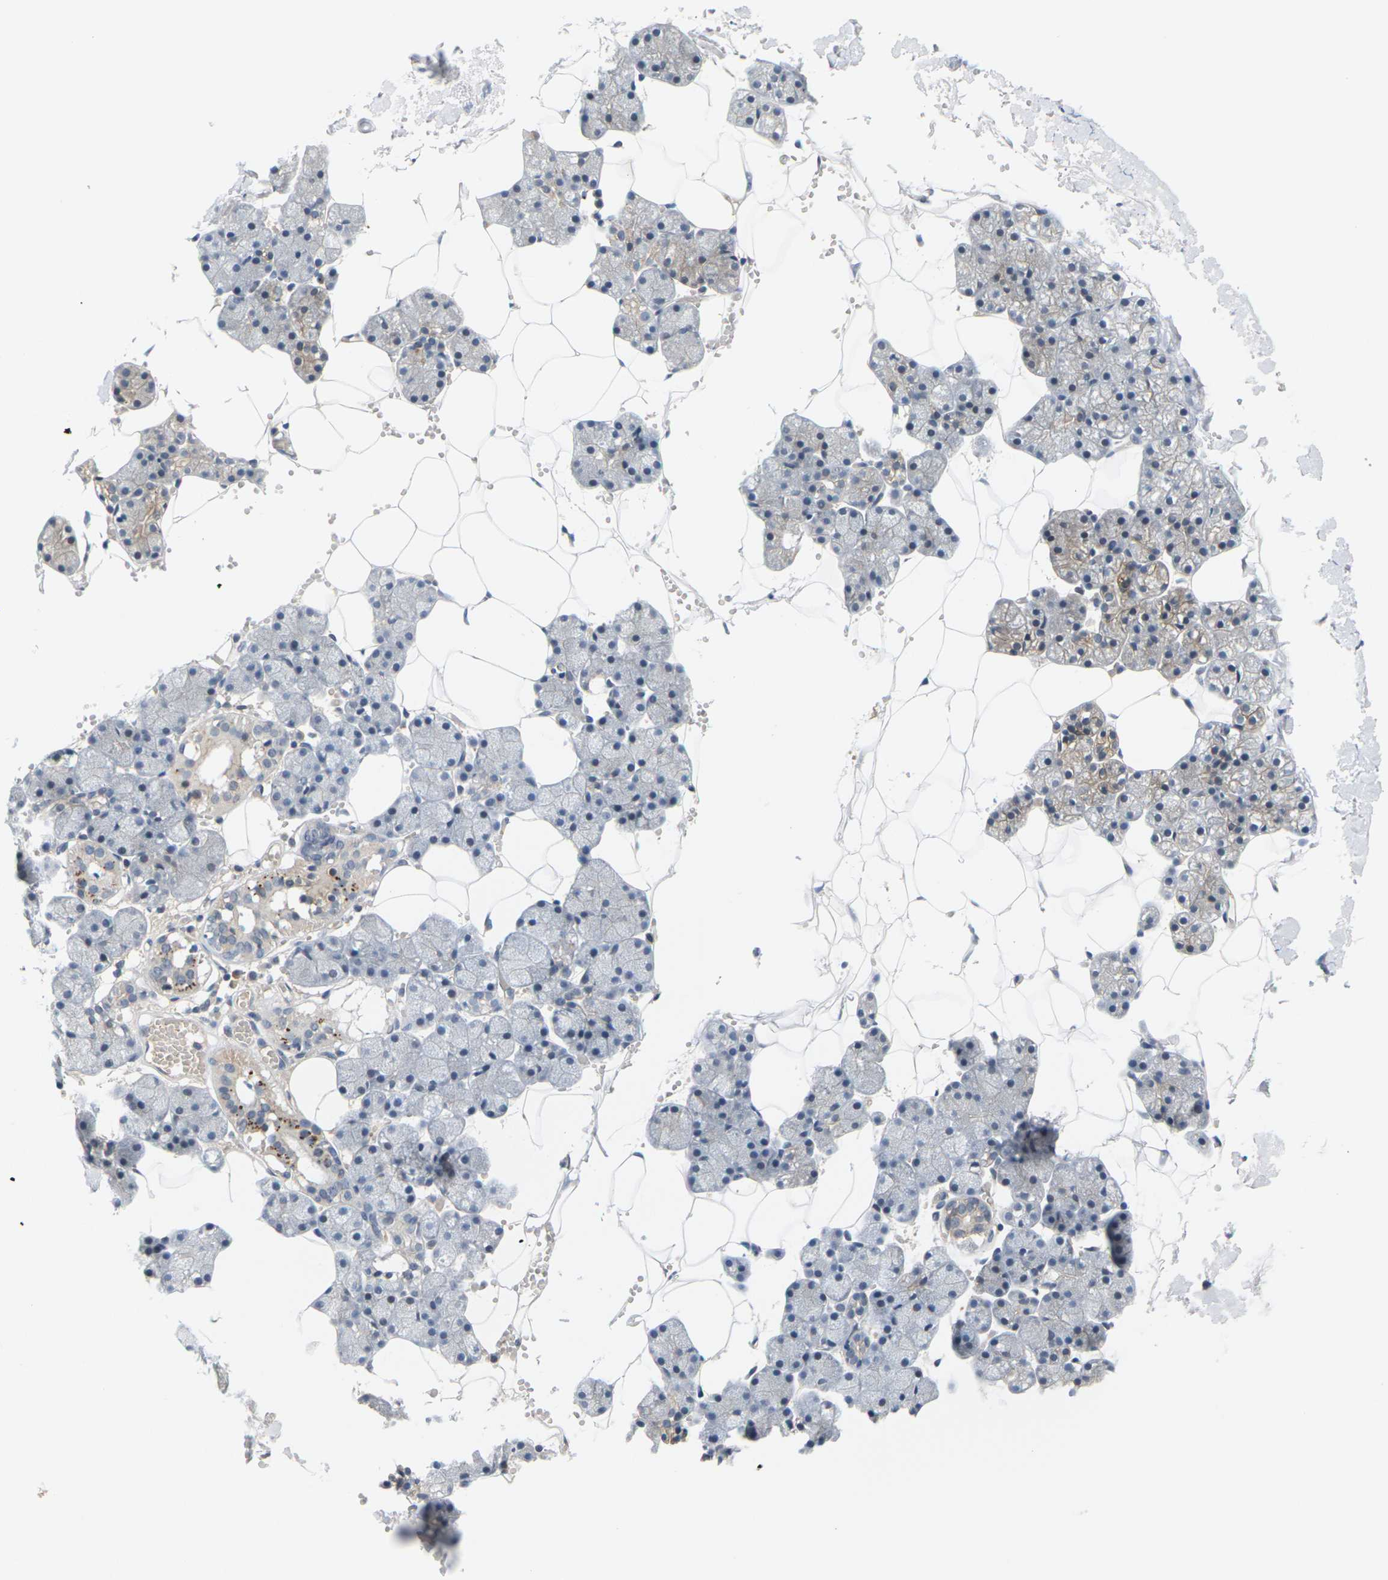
{"staining": {"intensity": "moderate", "quantity": "25%-75%", "location": "cytoplasmic/membranous"}, "tissue": "salivary gland", "cell_type": "Glandular cells", "image_type": "normal", "snomed": [{"axis": "morphology", "description": "Normal tissue, NOS"}, {"axis": "topography", "description": "Salivary gland"}], "caption": "A medium amount of moderate cytoplasmic/membranous staining is seen in approximately 25%-75% of glandular cells in benign salivary gland.", "gene": "PKP2", "patient": {"sex": "male", "age": 62}}